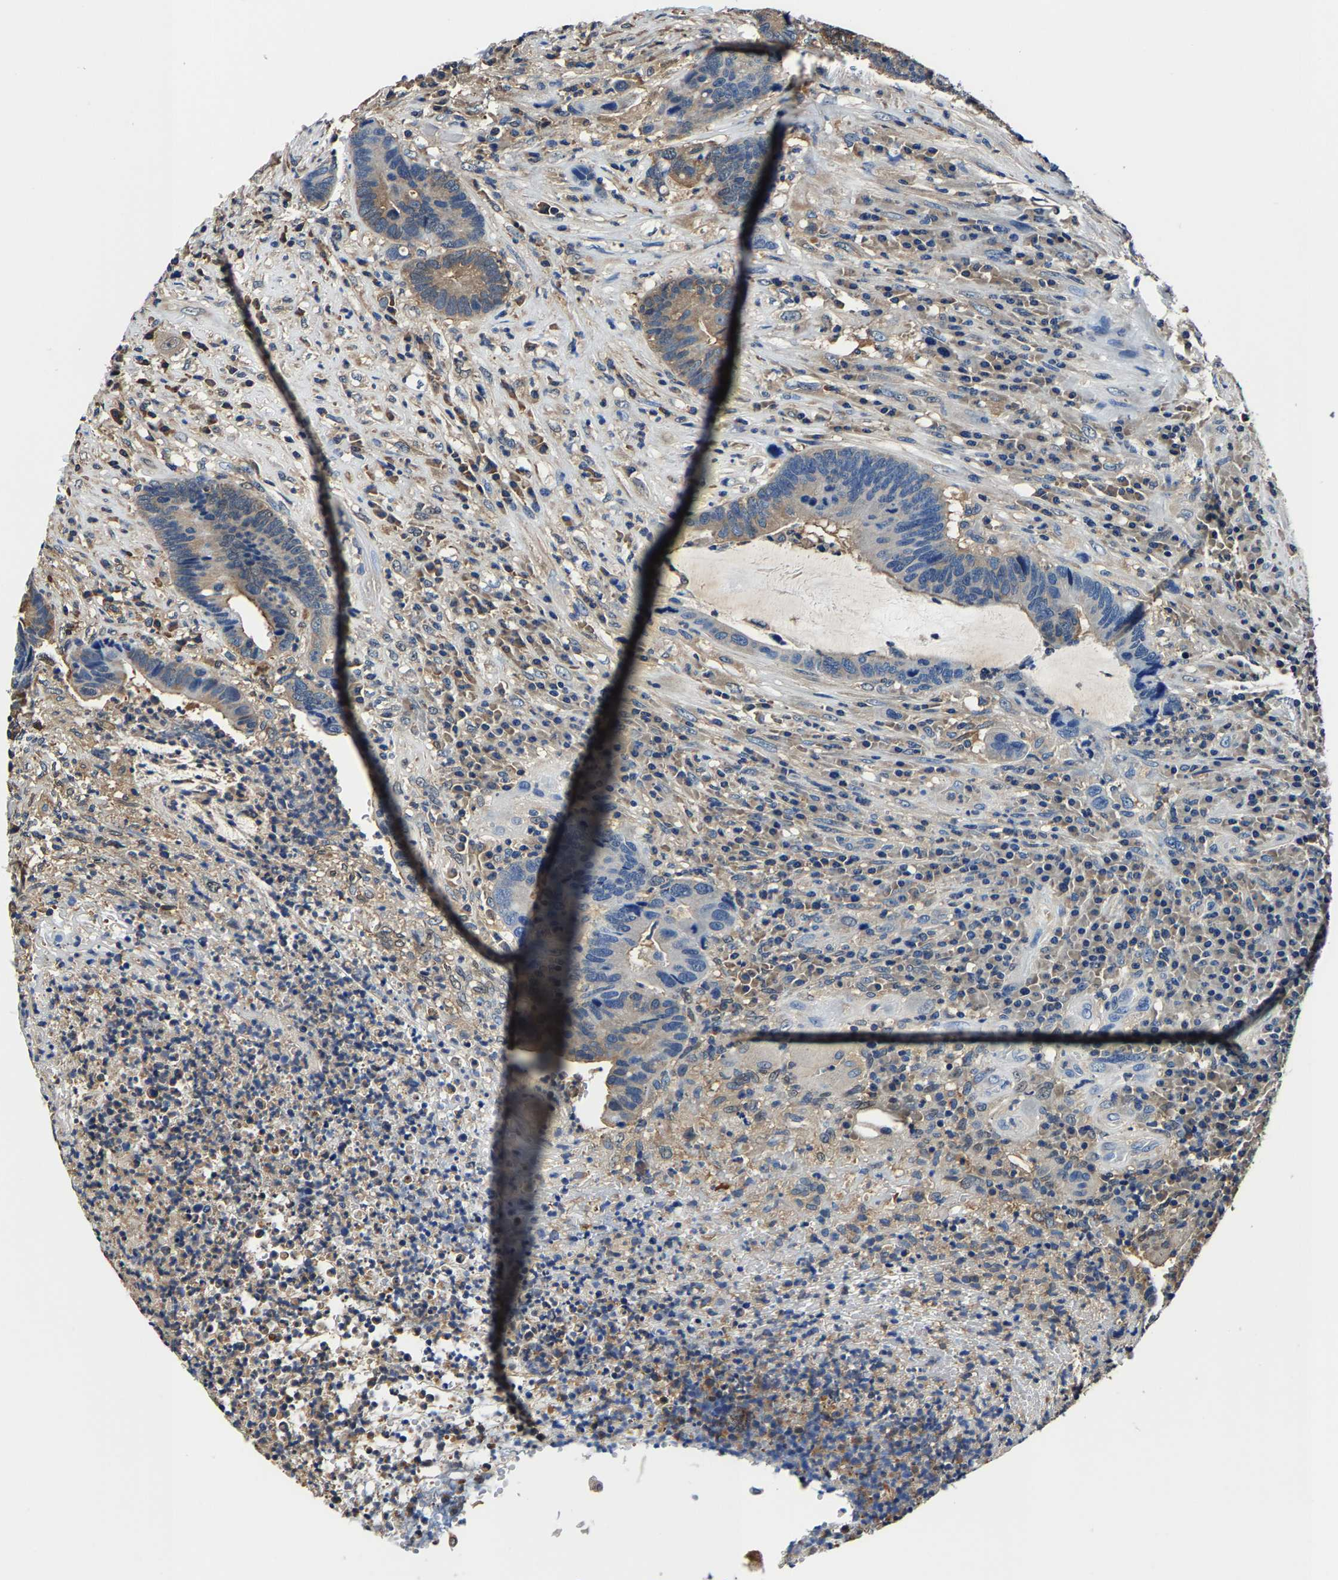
{"staining": {"intensity": "weak", "quantity": "25%-75%", "location": "cytoplasmic/membranous"}, "tissue": "colorectal cancer", "cell_type": "Tumor cells", "image_type": "cancer", "snomed": [{"axis": "morphology", "description": "Adenocarcinoma, NOS"}, {"axis": "topography", "description": "Rectum"}], "caption": "There is low levels of weak cytoplasmic/membranous staining in tumor cells of adenocarcinoma (colorectal), as demonstrated by immunohistochemical staining (brown color).", "gene": "ALDOB", "patient": {"sex": "female", "age": 89}}